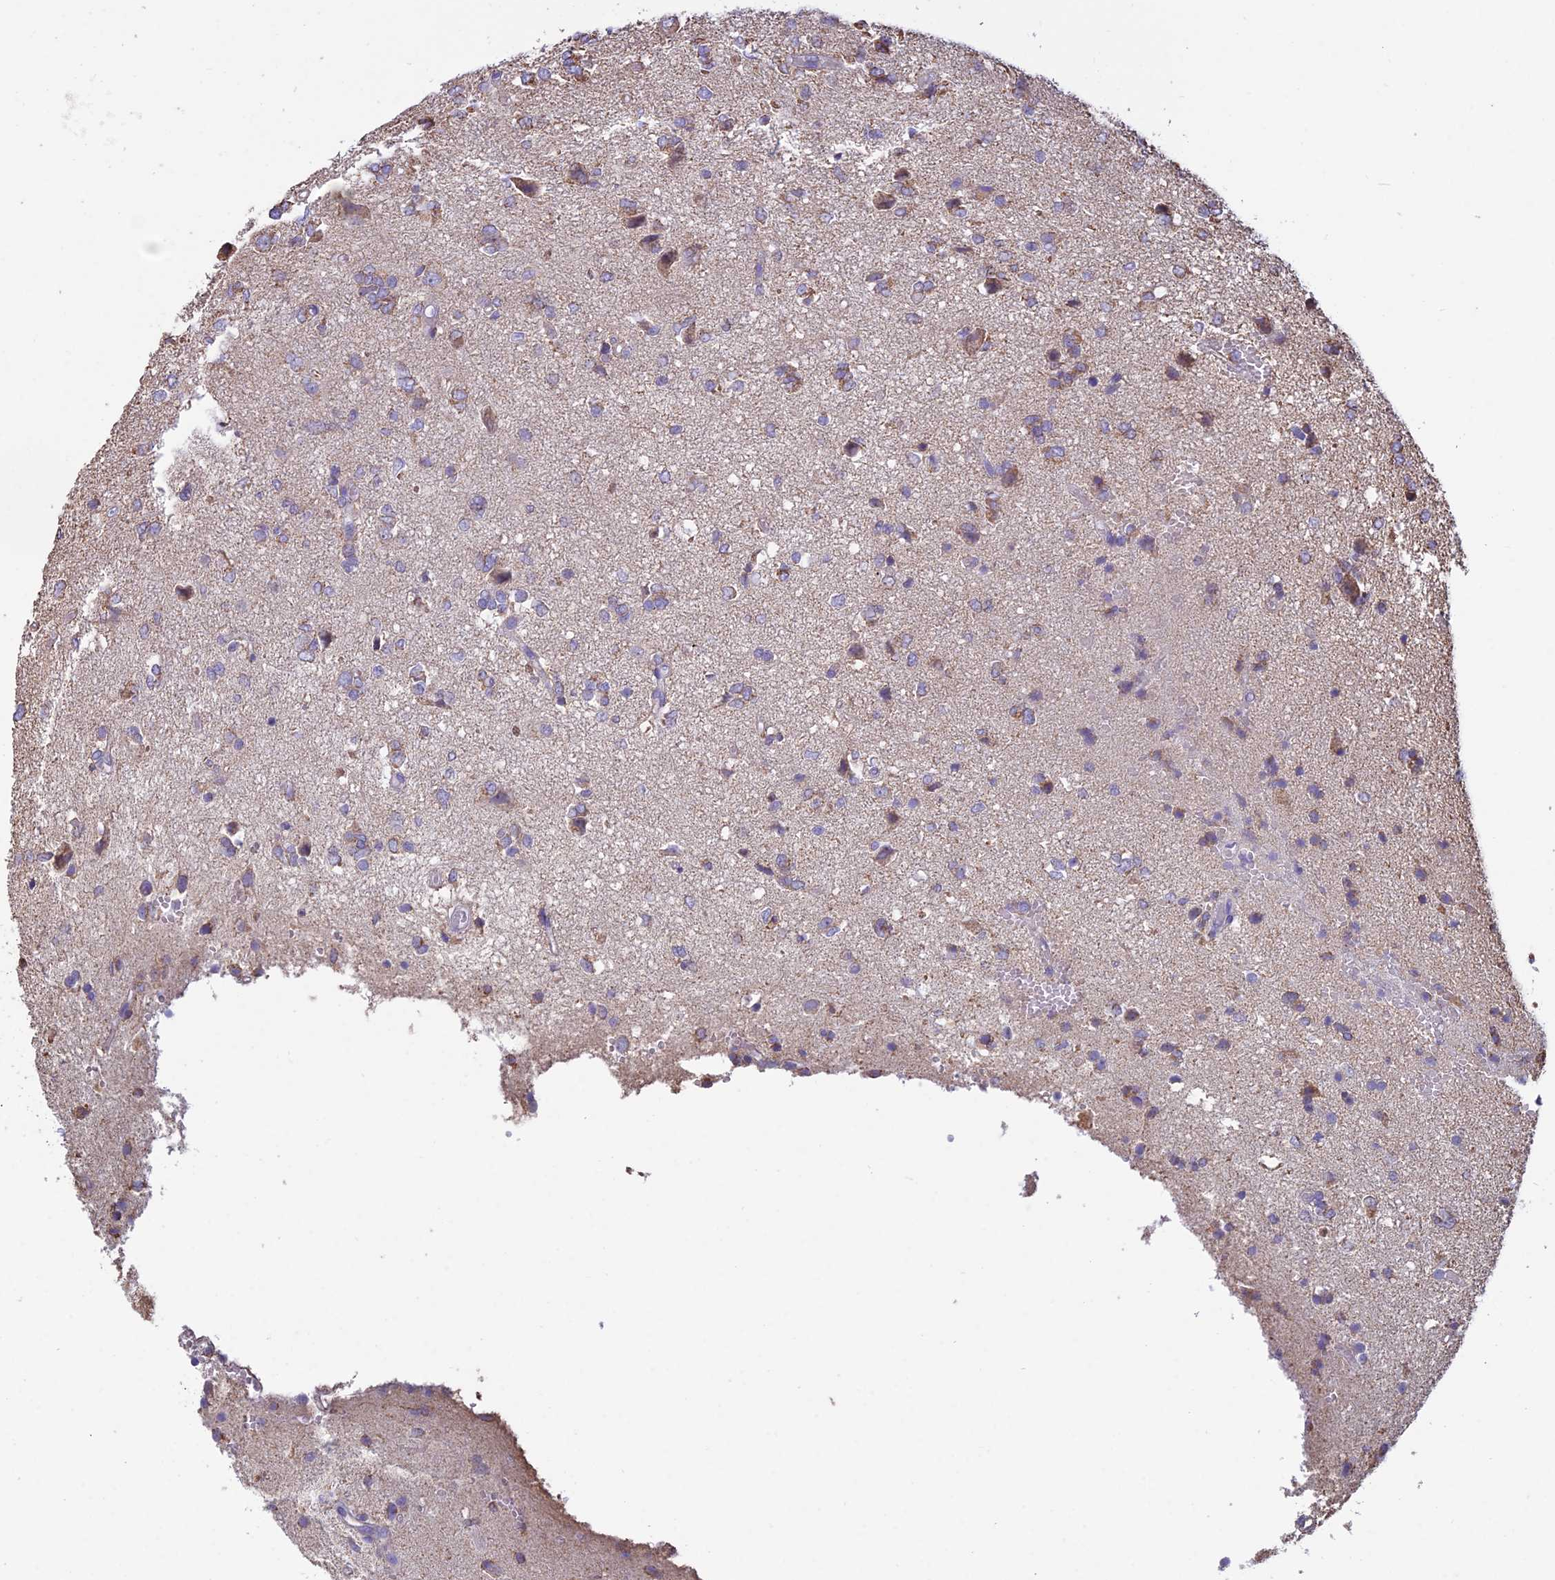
{"staining": {"intensity": "weak", "quantity": ">75%", "location": "cytoplasmic/membranous"}, "tissue": "glioma", "cell_type": "Tumor cells", "image_type": "cancer", "snomed": [{"axis": "morphology", "description": "Glioma, malignant, High grade"}, {"axis": "topography", "description": "Brain"}], "caption": "The image shows a brown stain indicating the presence of a protein in the cytoplasmic/membranous of tumor cells in malignant glioma (high-grade). The protein of interest is shown in brown color, while the nuclei are stained blue.", "gene": "OR2W3", "patient": {"sex": "female", "age": 59}}